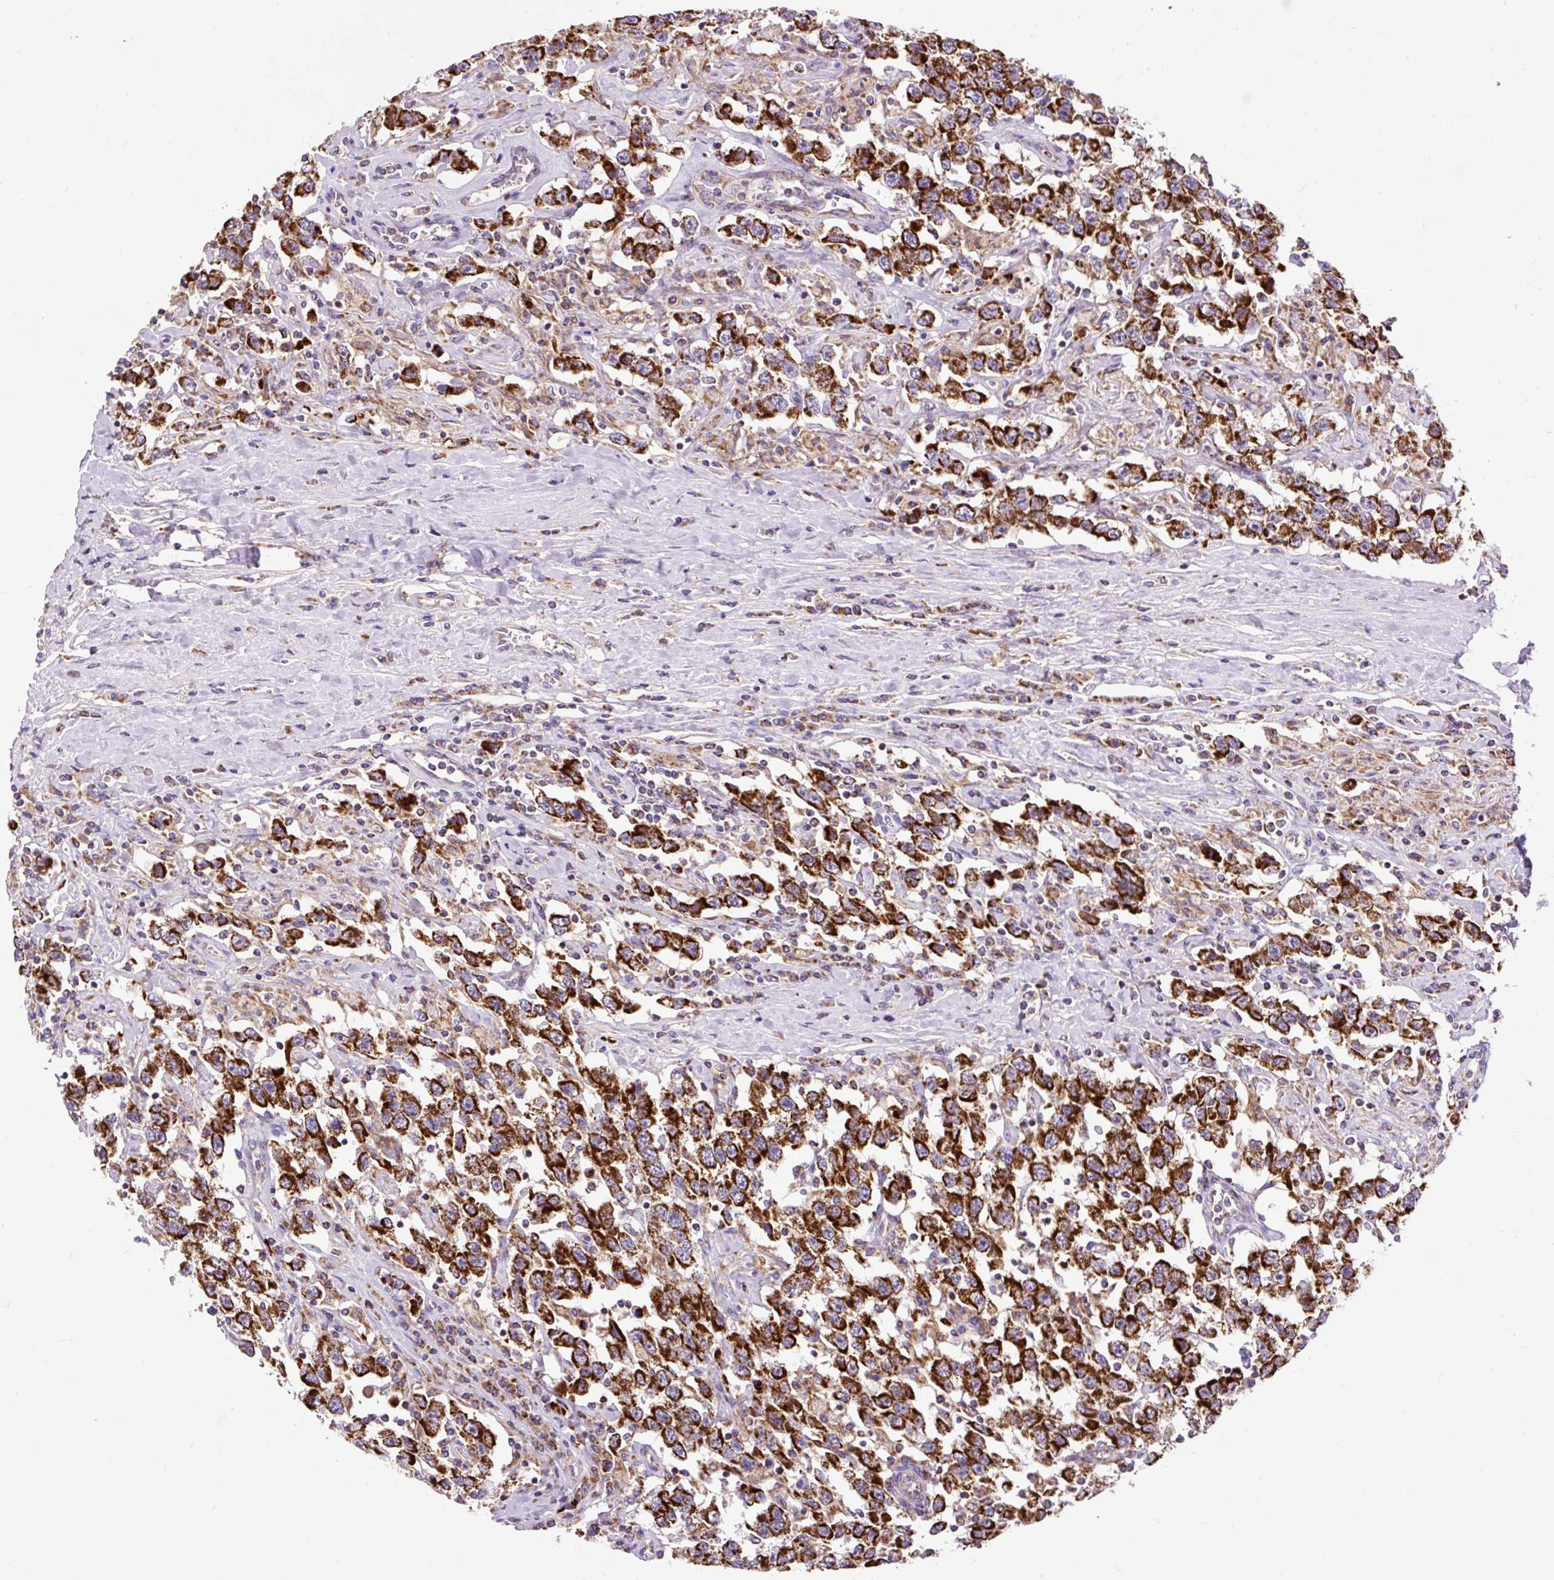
{"staining": {"intensity": "strong", "quantity": ">75%", "location": "cytoplasmic/membranous"}, "tissue": "testis cancer", "cell_type": "Tumor cells", "image_type": "cancer", "snomed": [{"axis": "morphology", "description": "Seminoma, NOS"}, {"axis": "topography", "description": "Testis"}], "caption": "This micrograph exhibits testis seminoma stained with immunohistochemistry to label a protein in brown. The cytoplasmic/membranous of tumor cells show strong positivity for the protein. Nuclei are counter-stained blue.", "gene": "TOMM40", "patient": {"sex": "male", "age": 41}}